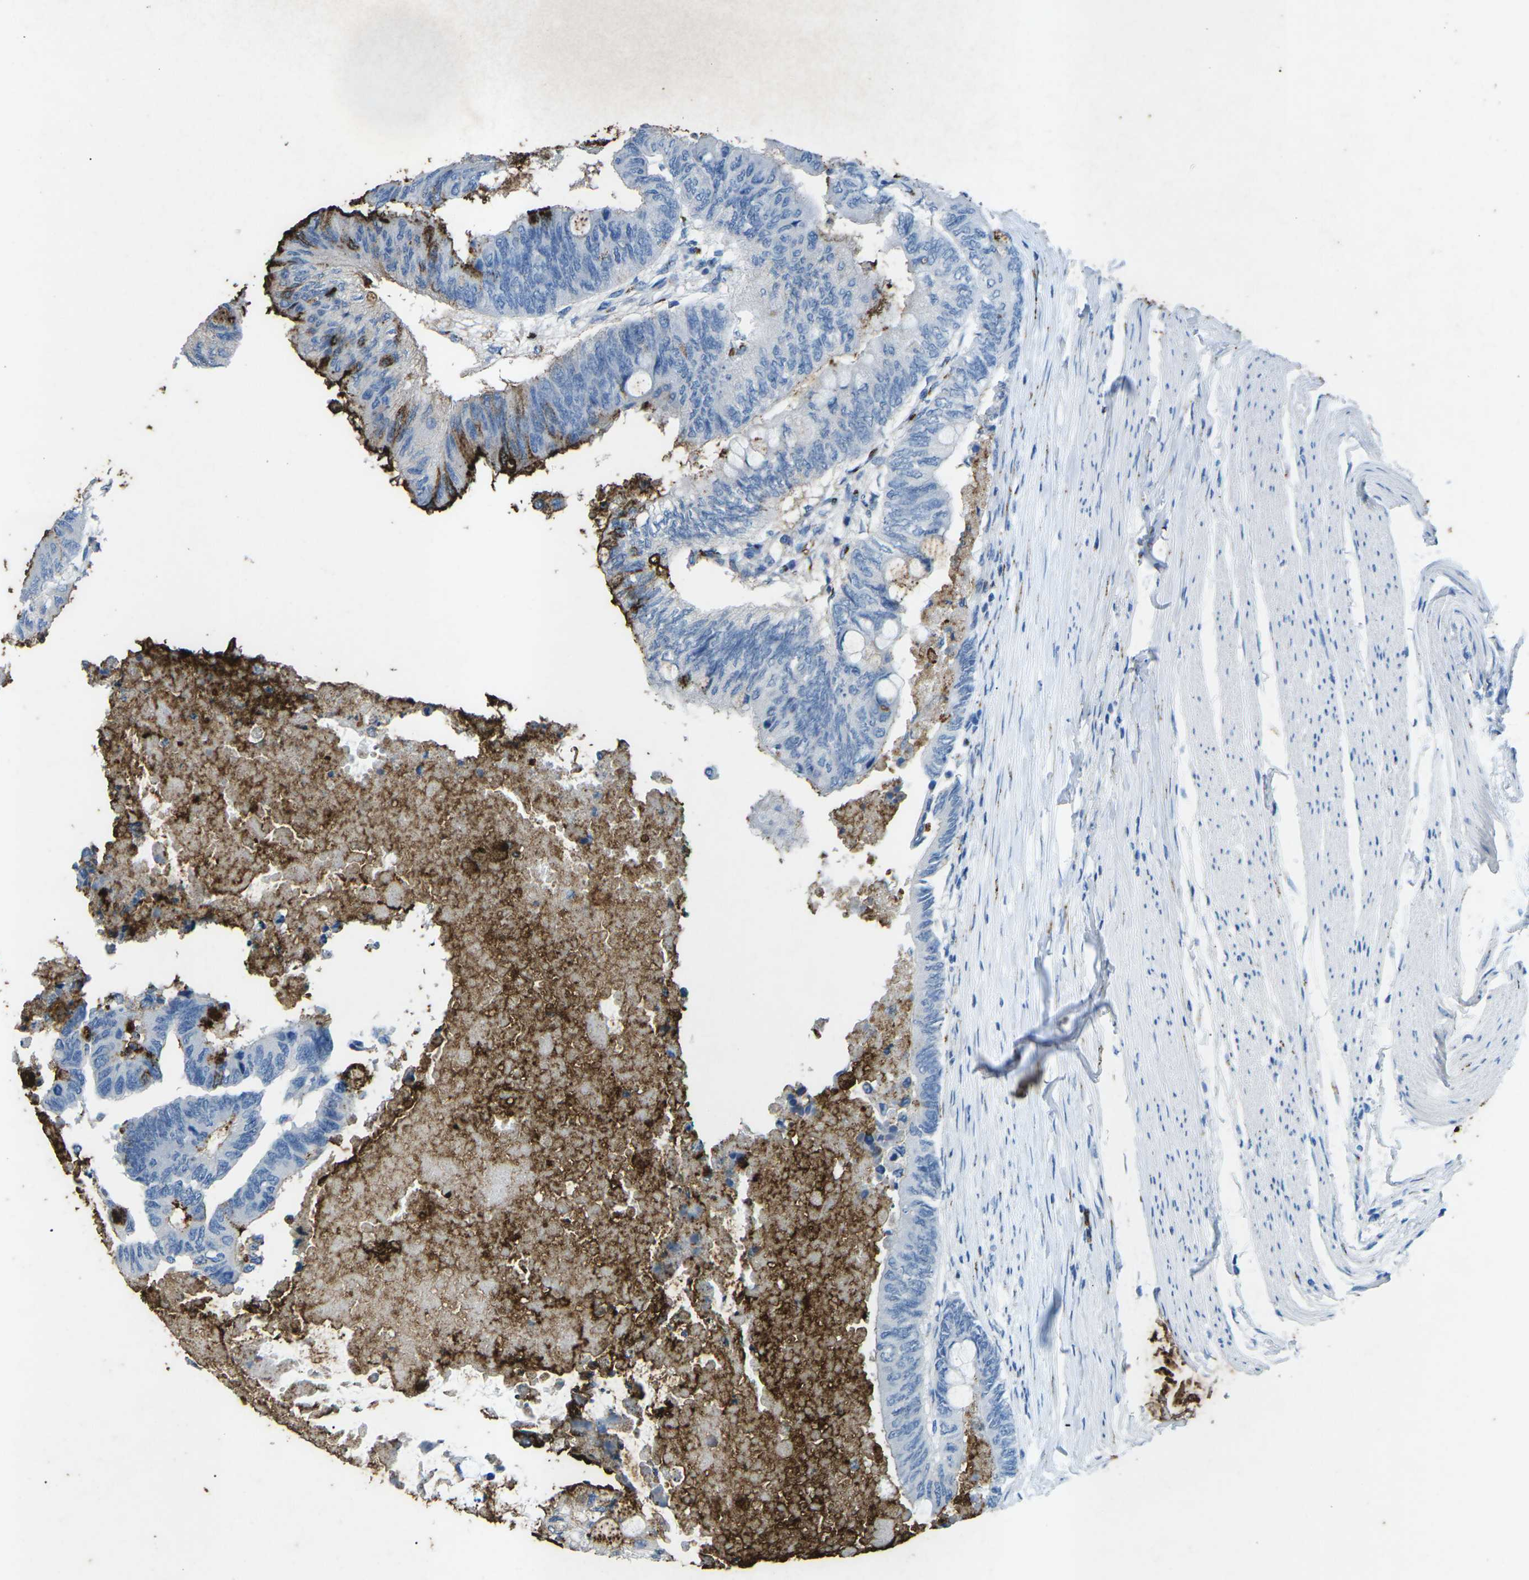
{"staining": {"intensity": "strong", "quantity": "<25%", "location": "cytoplasmic/membranous"}, "tissue": "colorectal cancer", "cell_type": "Tumor cells", "image_type": "cancer", "snomed": [{"axis": "morphology", "description": "Normal tissue, NOS"}, {"axis": "morphology", "description": "Adenocarcinoma, NOS"}, {"axis": "topography", "description": "Rectum"}, {"axis": "topography", "description": "Peripheral nerve tissue"}], "caption": "Colorectal adenocarcinoma tissue reveals strong cytoplasmic/membranous expression in approximately <25% of tumor cells", "gene": "CTAGE1", "patient": {"sex": "male", "age": 92}}